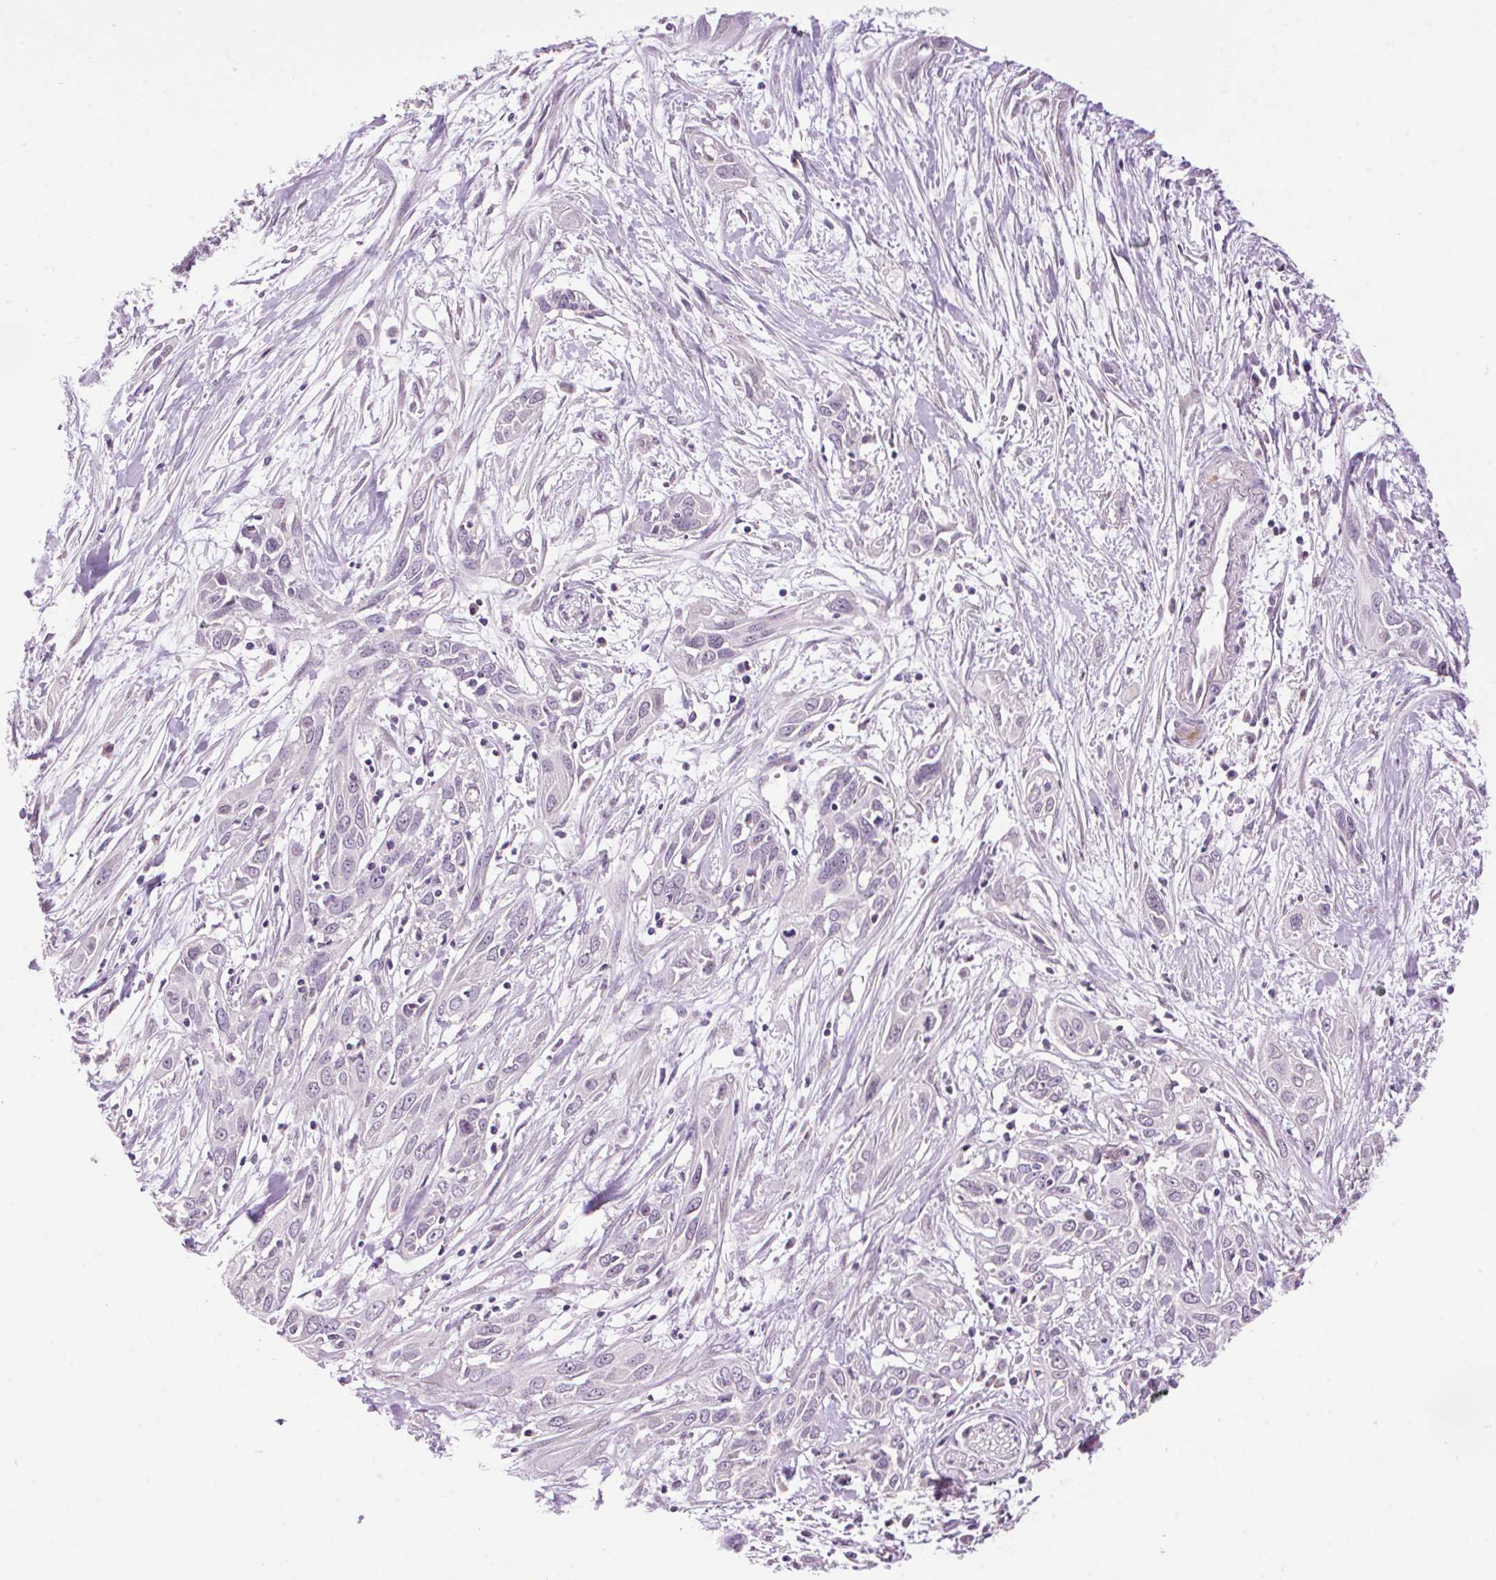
{"staining": {"intensity": "negative", "quantity": "none", "location": "none"}, "tissue": "pancreatic cancer", "cell_type": "Tumor cells", "image_type": "cancer", "snomed": [{"axis": "morphology", "description": "Adenocarcinoma, NOS"}, {"axis": "topography", "description": "Pancreas"}], "caption": "Protein analysis of adenocarcinoma (pancreatic) displays no significant positivity in tumor cells.", "gene": "SMIM13", "patient": {"sex": "female", "age": 55}}